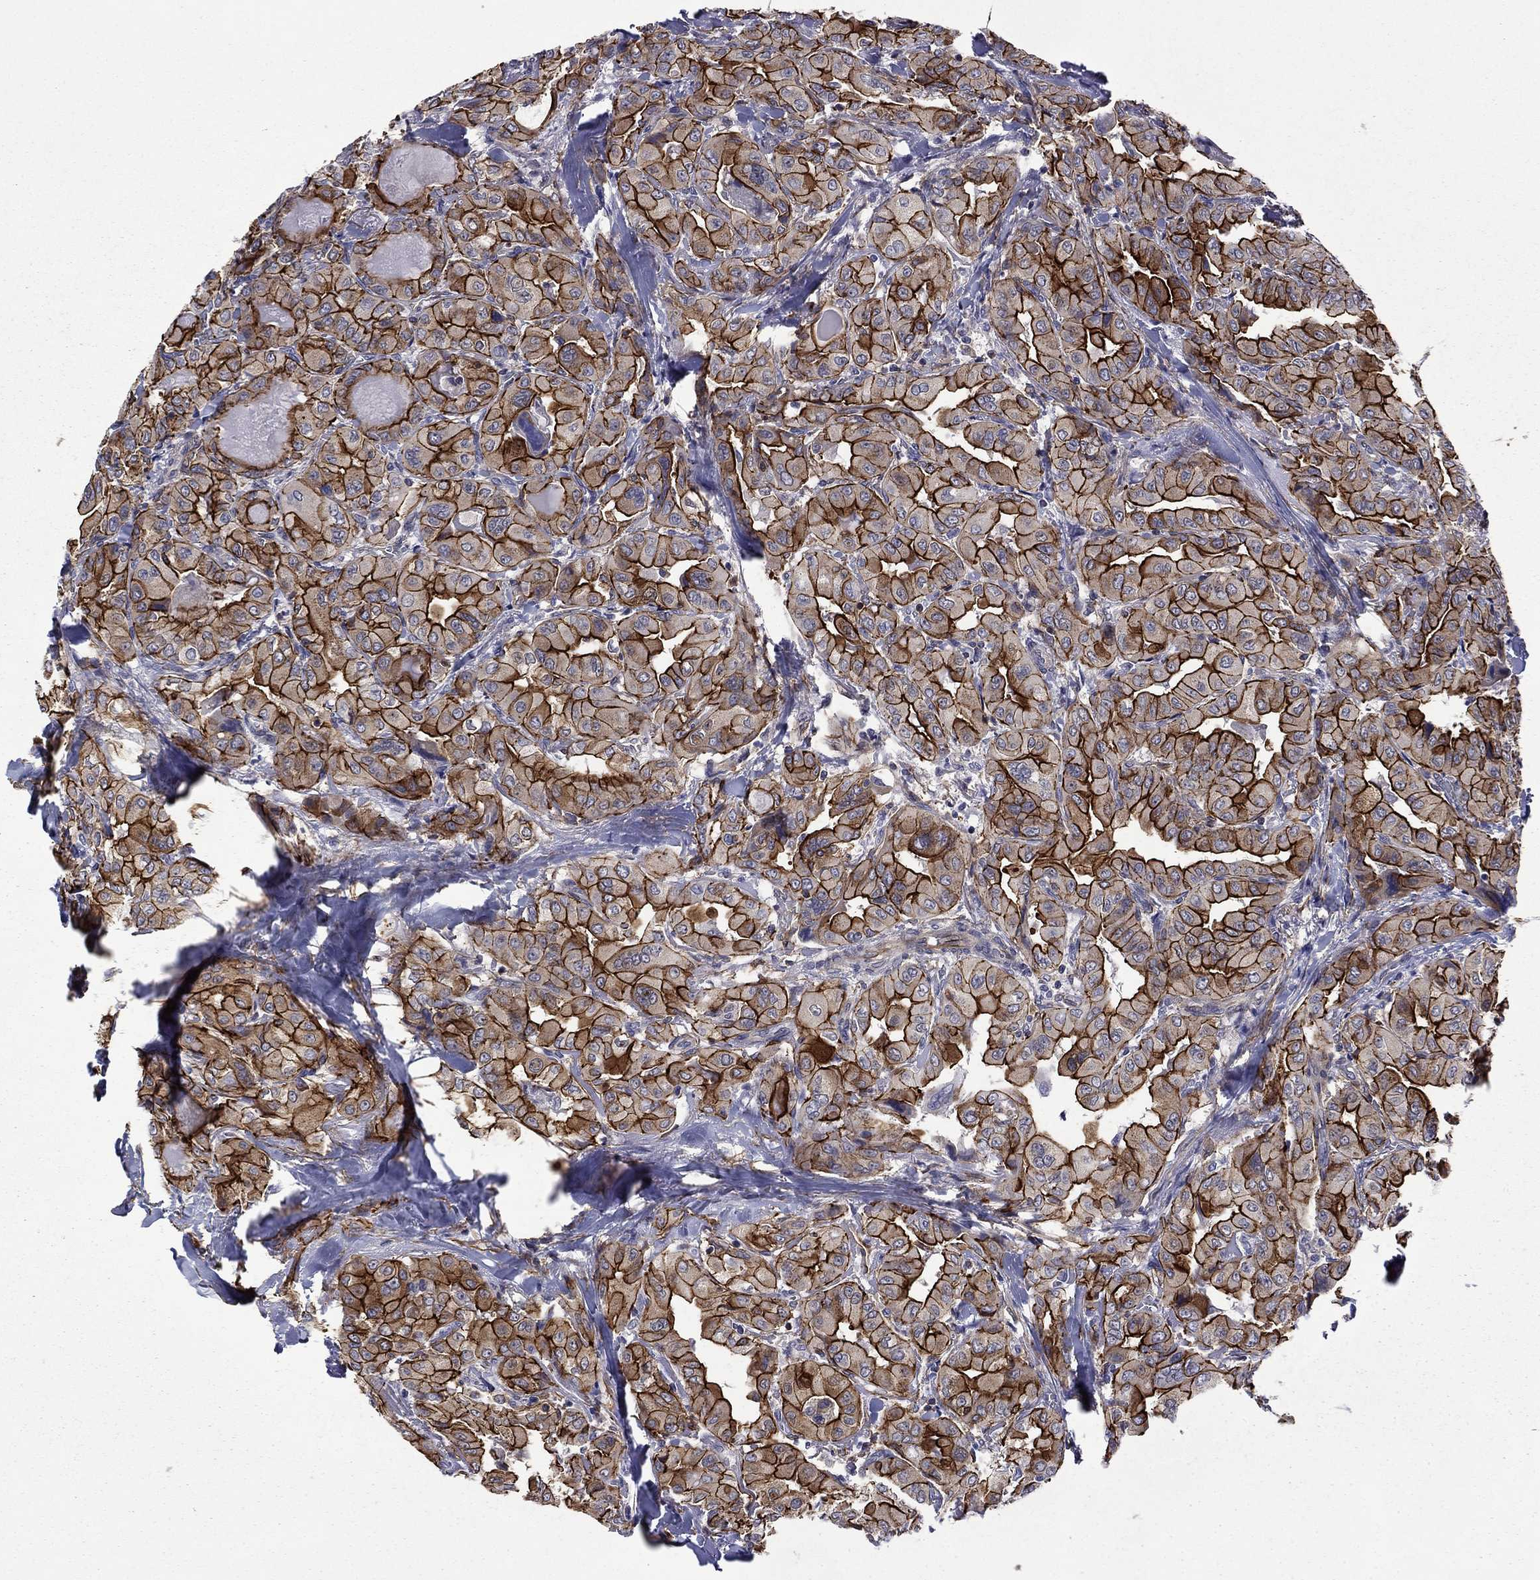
{"staining": {"intensity": "strong", "quantity": ">75%", "location": "cytoplasmic/membranous"}, "tissue": "thyroid cancer", "cell_type": "Tumor cells", "image_type": "cancer", "snomed": [{"axis": "morphology", "description": "Normal tissue, NOS"}, {"axis": "morphology", "description": "Papillary adenocarcinoma, NOS"}, {"axis": "topography", "description": "Thyroid gland"}], "caption": "Immunohistochemistry (IHC) photomicrograph of thyroid cancer (papillary adenocarcinoma) stained for a protein (brown), which displays high levels of strong cytoplasmic/membranous positivity in about >75% of tumor cells.", "gene": "LMO7", "patient": {"sex": "female", "age": 66}}